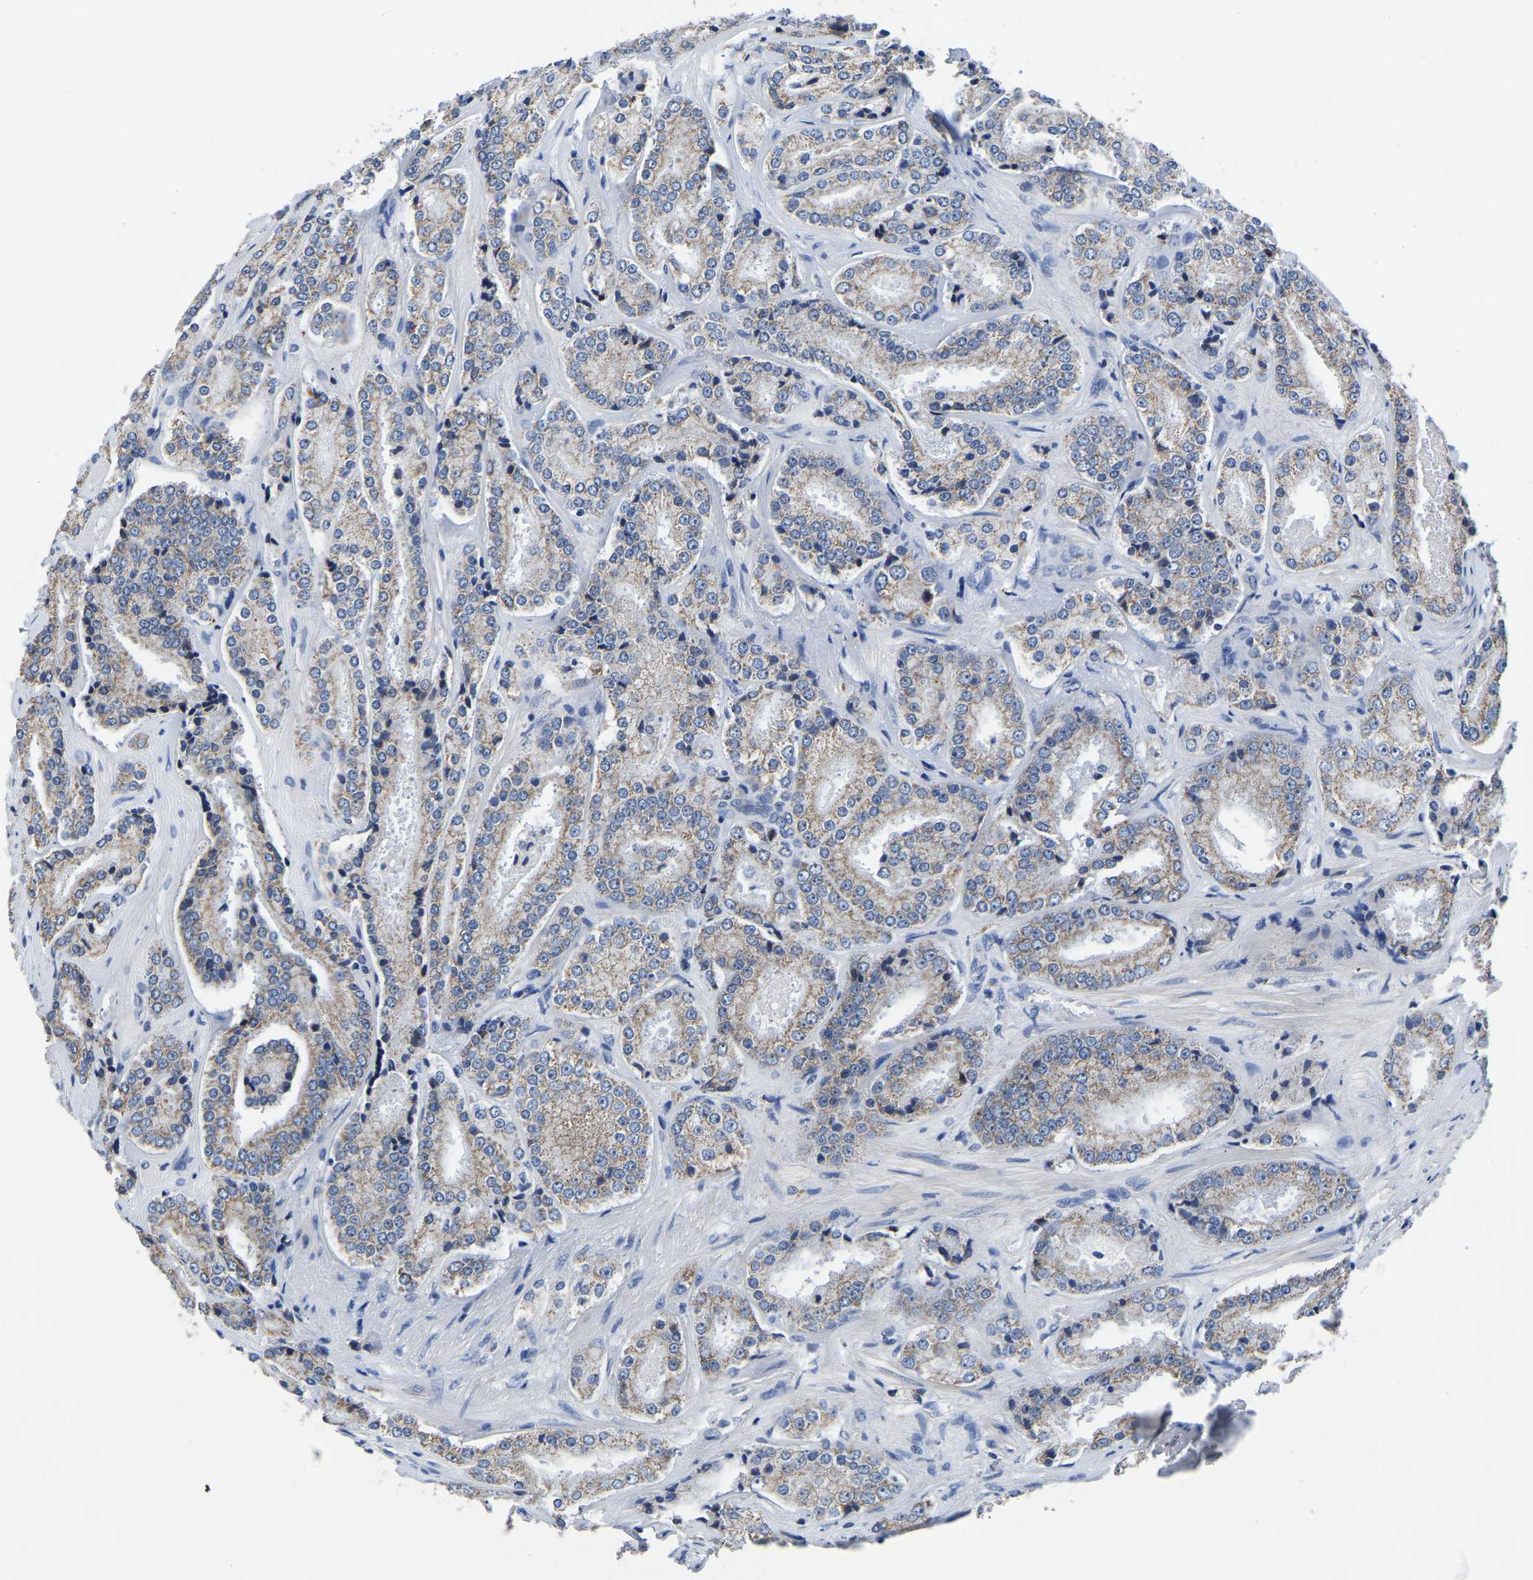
{"staining": {"intensity": "weak", "quantity": ">75%", "location": "cytoplasmic/membranous"}, "tissue": "prostate cancer", "cell_type": "Tumor cells", "image_type": "cancer", "snomed": [{"axis": "morphology", "description": "Adenocarcinoma, High grade"}, {"axis": "topography", "description": "Prostate"}], "caption": "This is a histology image of immunohistochemistry staining of adenocarcinoma (high-grade) (prostate), which shows weak expression in the cytoplasmic/membranous of tumor cells.", "gene": "FGD5", "patient": {"sex": "male", "age": 65}}